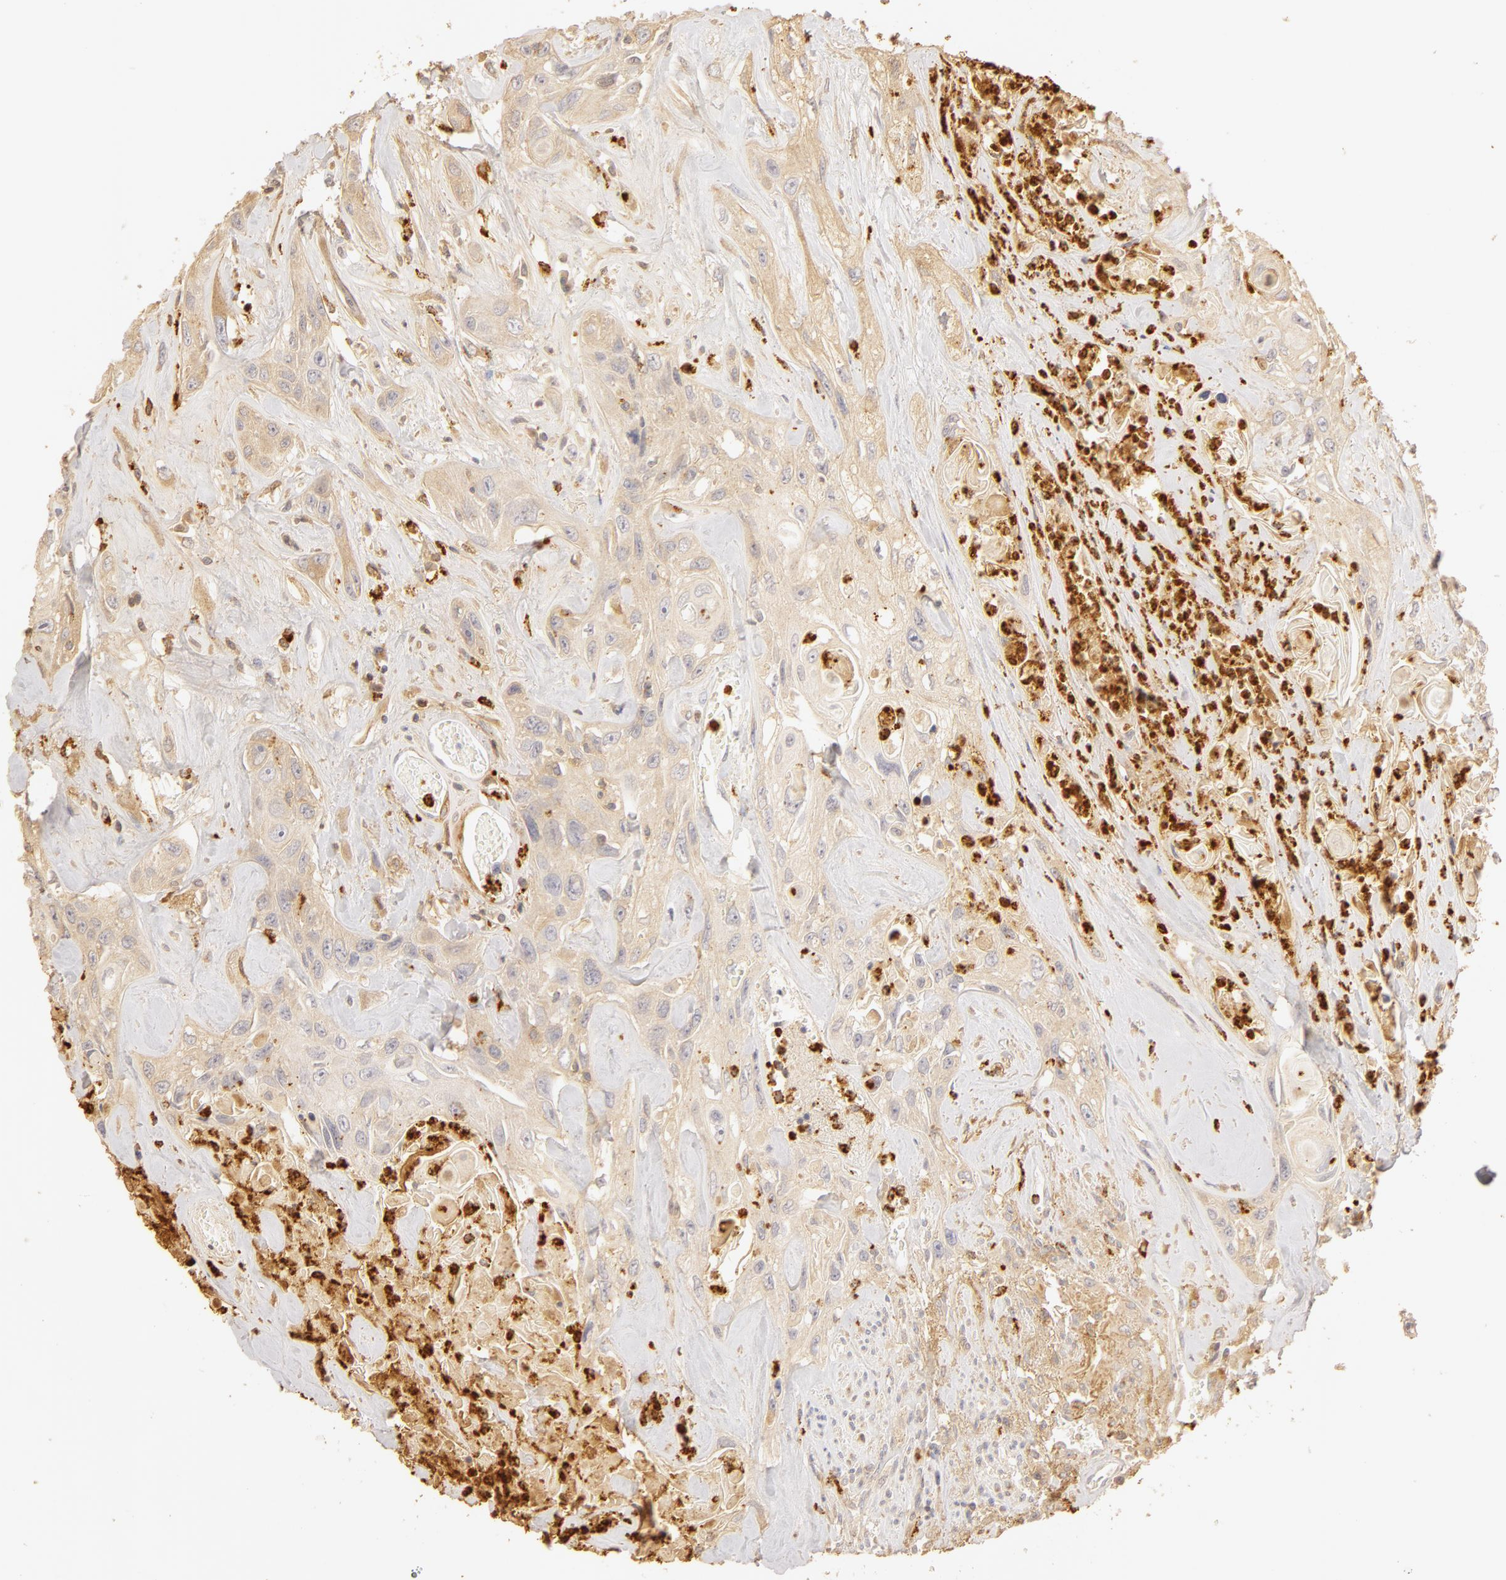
{"staining": {"intensity": "weak", "quantity": ">75%", "location": "cytoplasmic/membranous"}, "tissue": "urothelial cancer", "cell_type": "Tumor cells", "image_type": "cancer", "snomed": [{"axis": "morphology", "description": "Urothelial carcinoma, High grade"}, {"axis": "topography", "description": "Urinary bladder"}], "caption": "Urothelial cancer tissue demonstrates weak cytoplasmic/membranous positivity in approximately >75% of tumor cells", "gene": "C1R", "patient": {"sex": "female", "age": 84}}